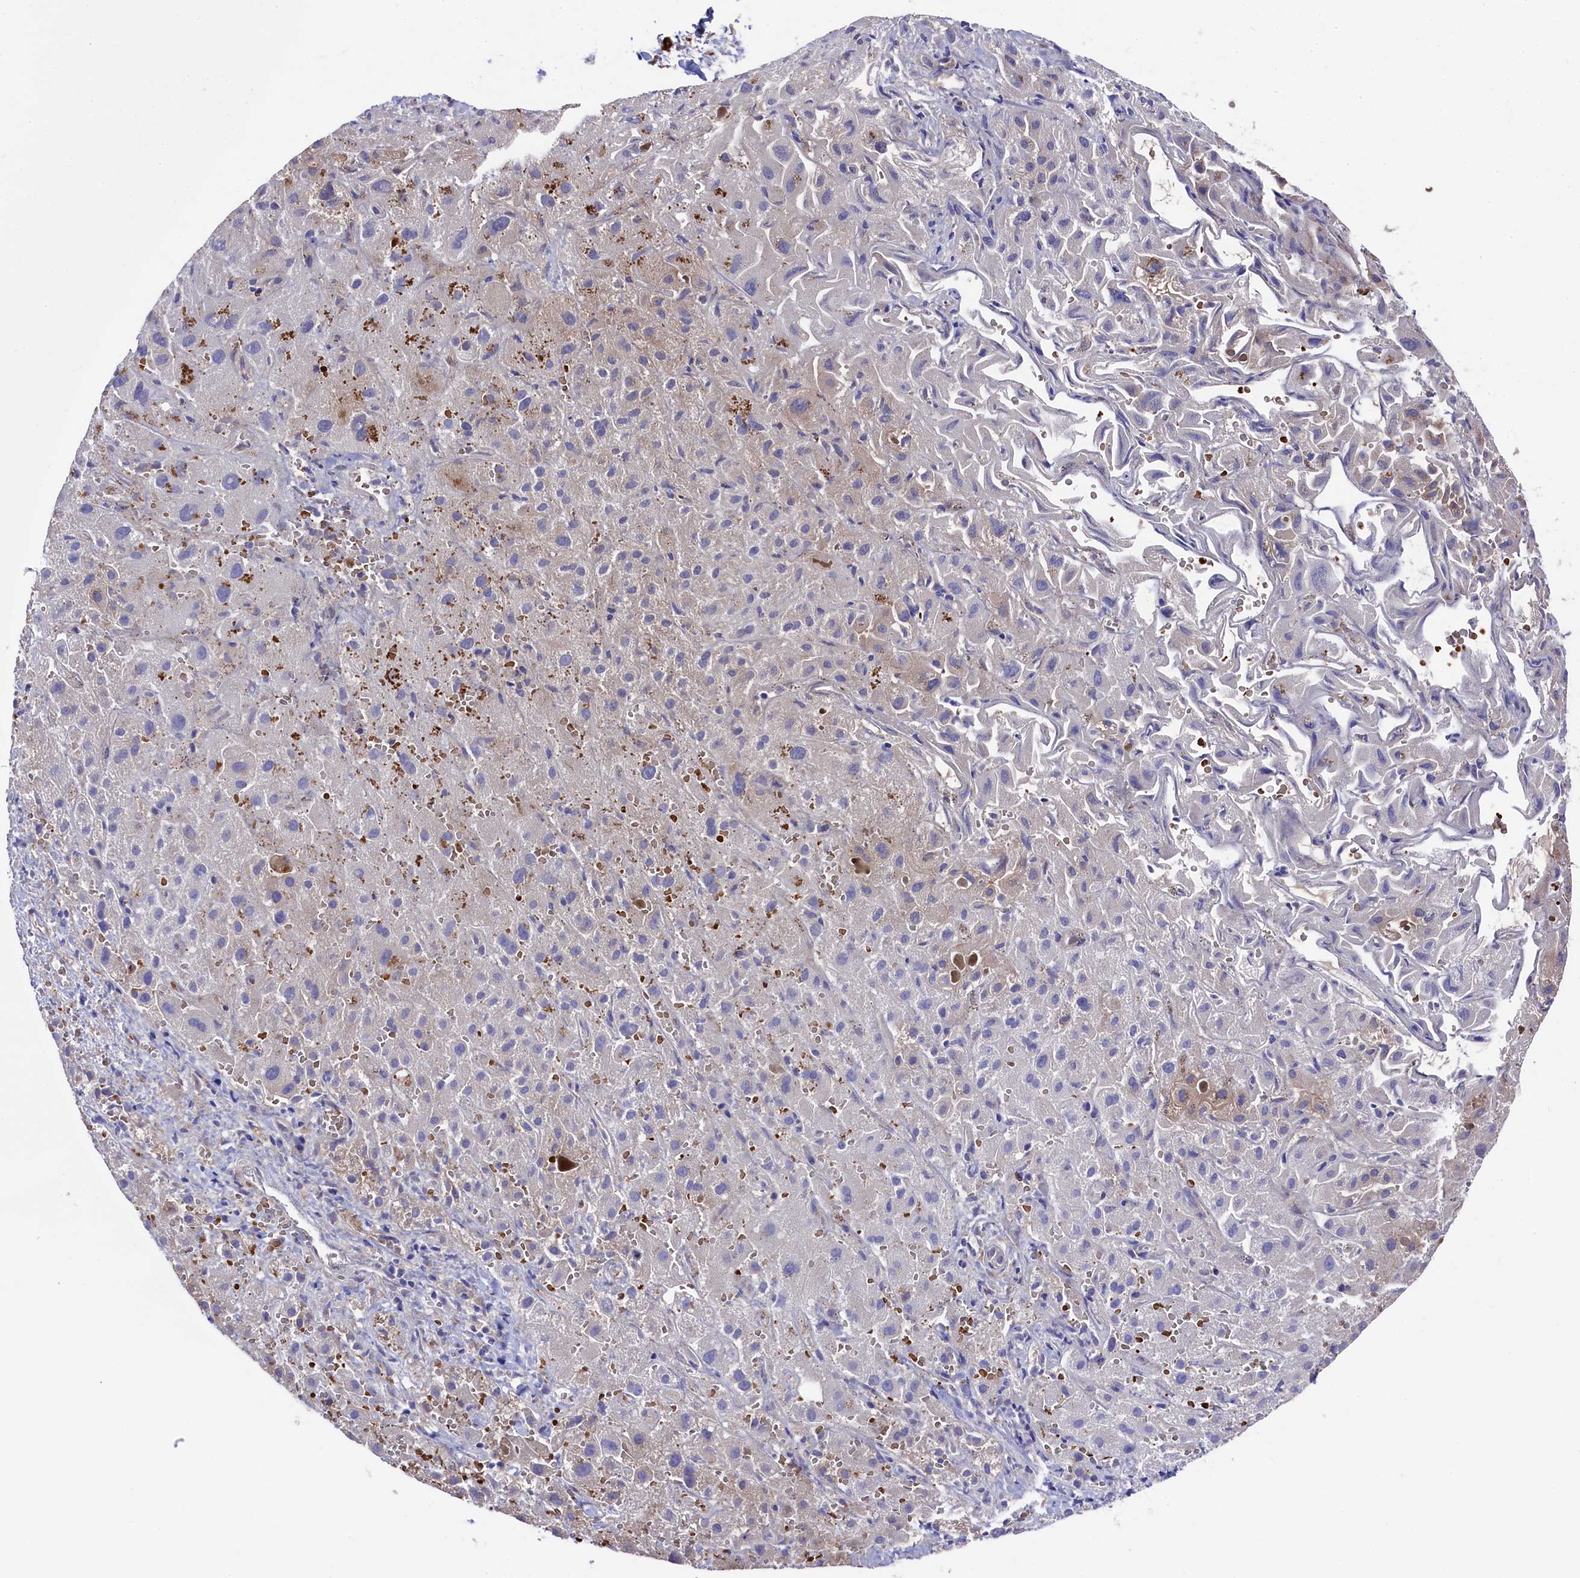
{"staining": {"intensity": "weak", "quantity": "<25%", "location": "cytoplasmic/membranous"}, "tissue": "liver cancer", "cell_type": "Tumor cells", "image_type": "cancer", "snomed": [{"axis": "morphology", "description": "Cholangiocarcinoma"}, {"axis": "topography", "description": "Liver"}], "caption": "Liver cancer stained for a protein using IHC displays no expression tumor cells.", "gene": "LHFPL4", "patient": {"sex": "female", "age": 52}}